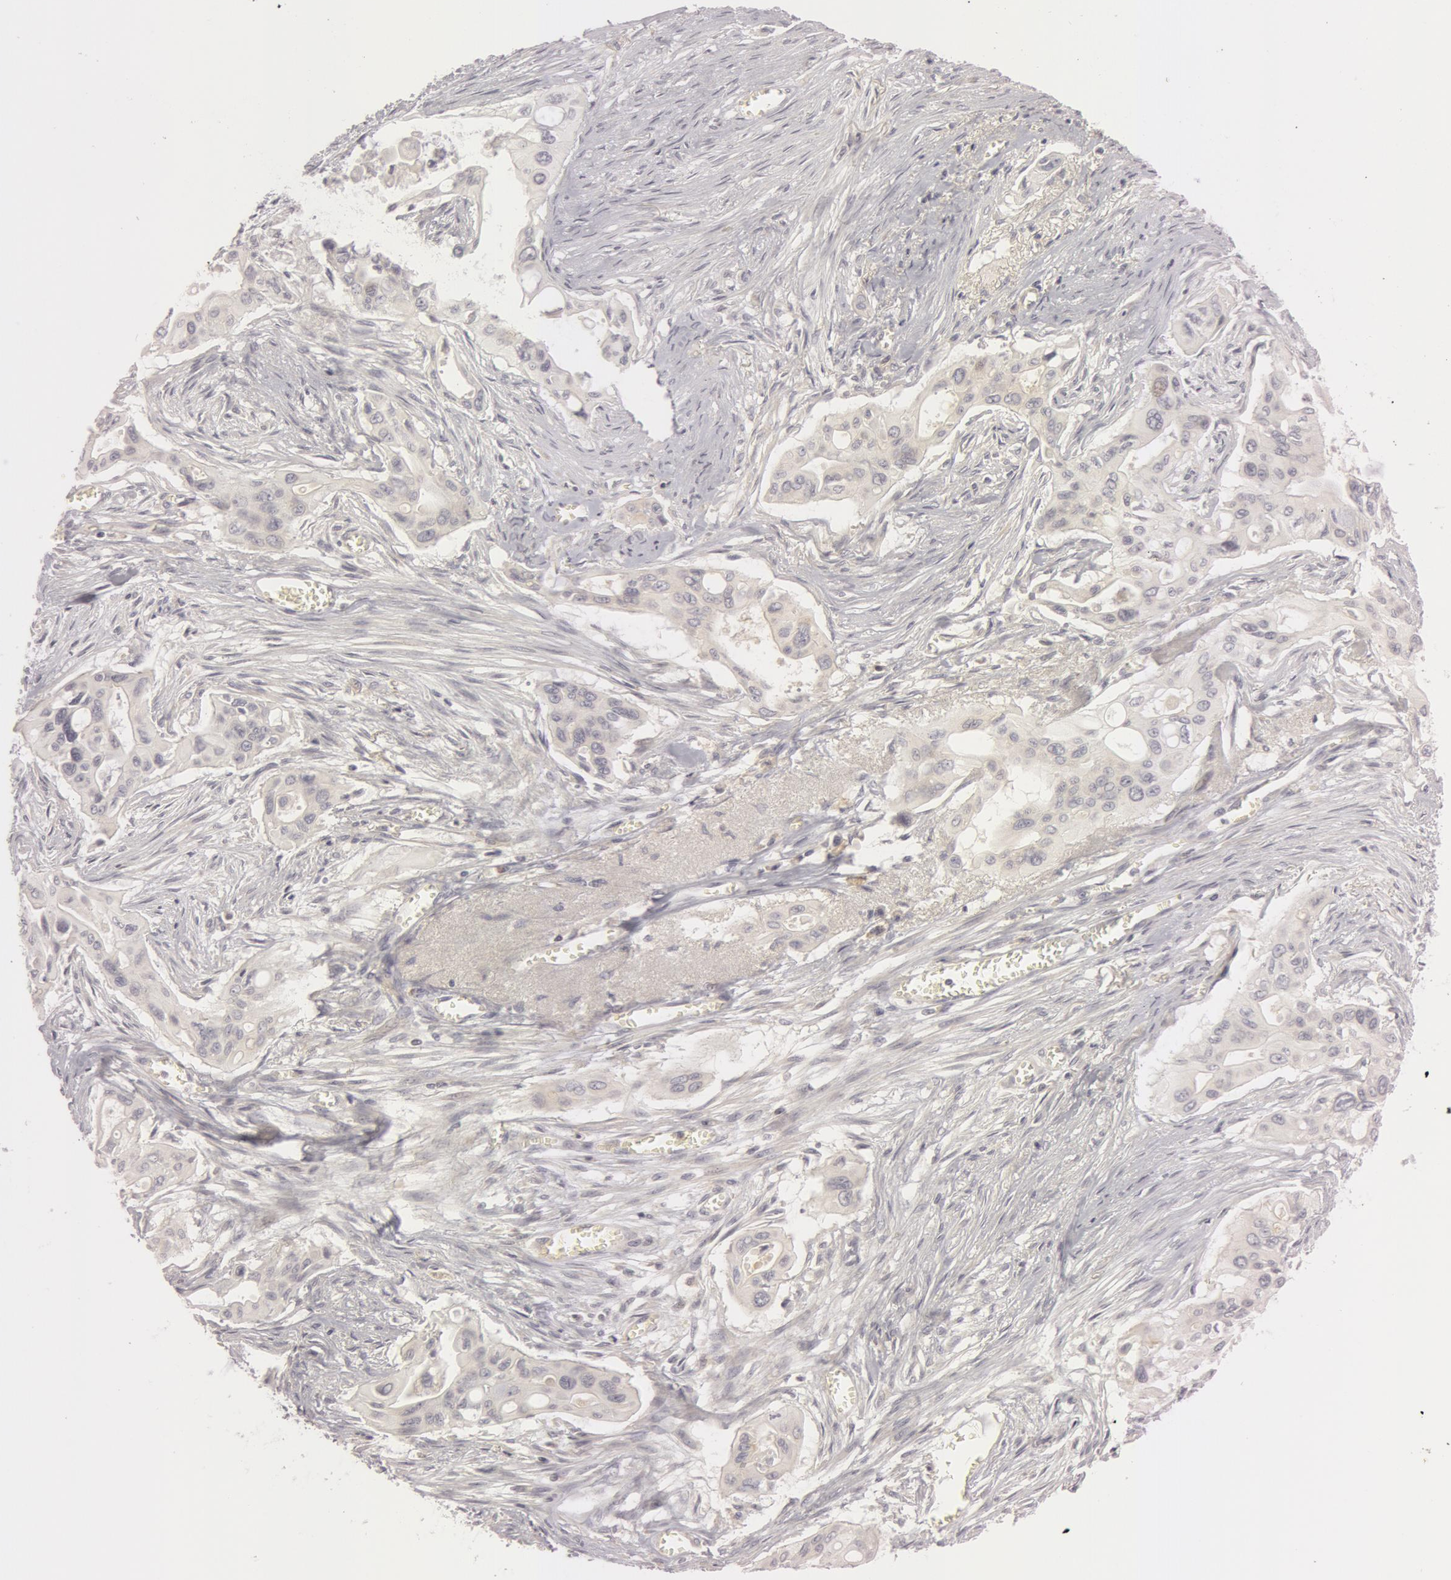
{"staining": {"intensity": "weak", "quantity": "<25%", "location": "cytoplasmic/membranous"}, "tissue": "pancreatic cancer", "cell_type": "Tumor cells", "image_type": "cancer", "snomed": [{"axis": "morphology", "description": "Adenocarcinoma, NOS"}, {"axis": "topography", "description": "Pancreas"}], "caption": "Immunohistochemistry (IHC) of pancreatic cancer (adenocarcinoma) reveals no staining in tumor cells.", "gene": "RALGAPA1", "patient": {"sex": "male", "age": 77}}